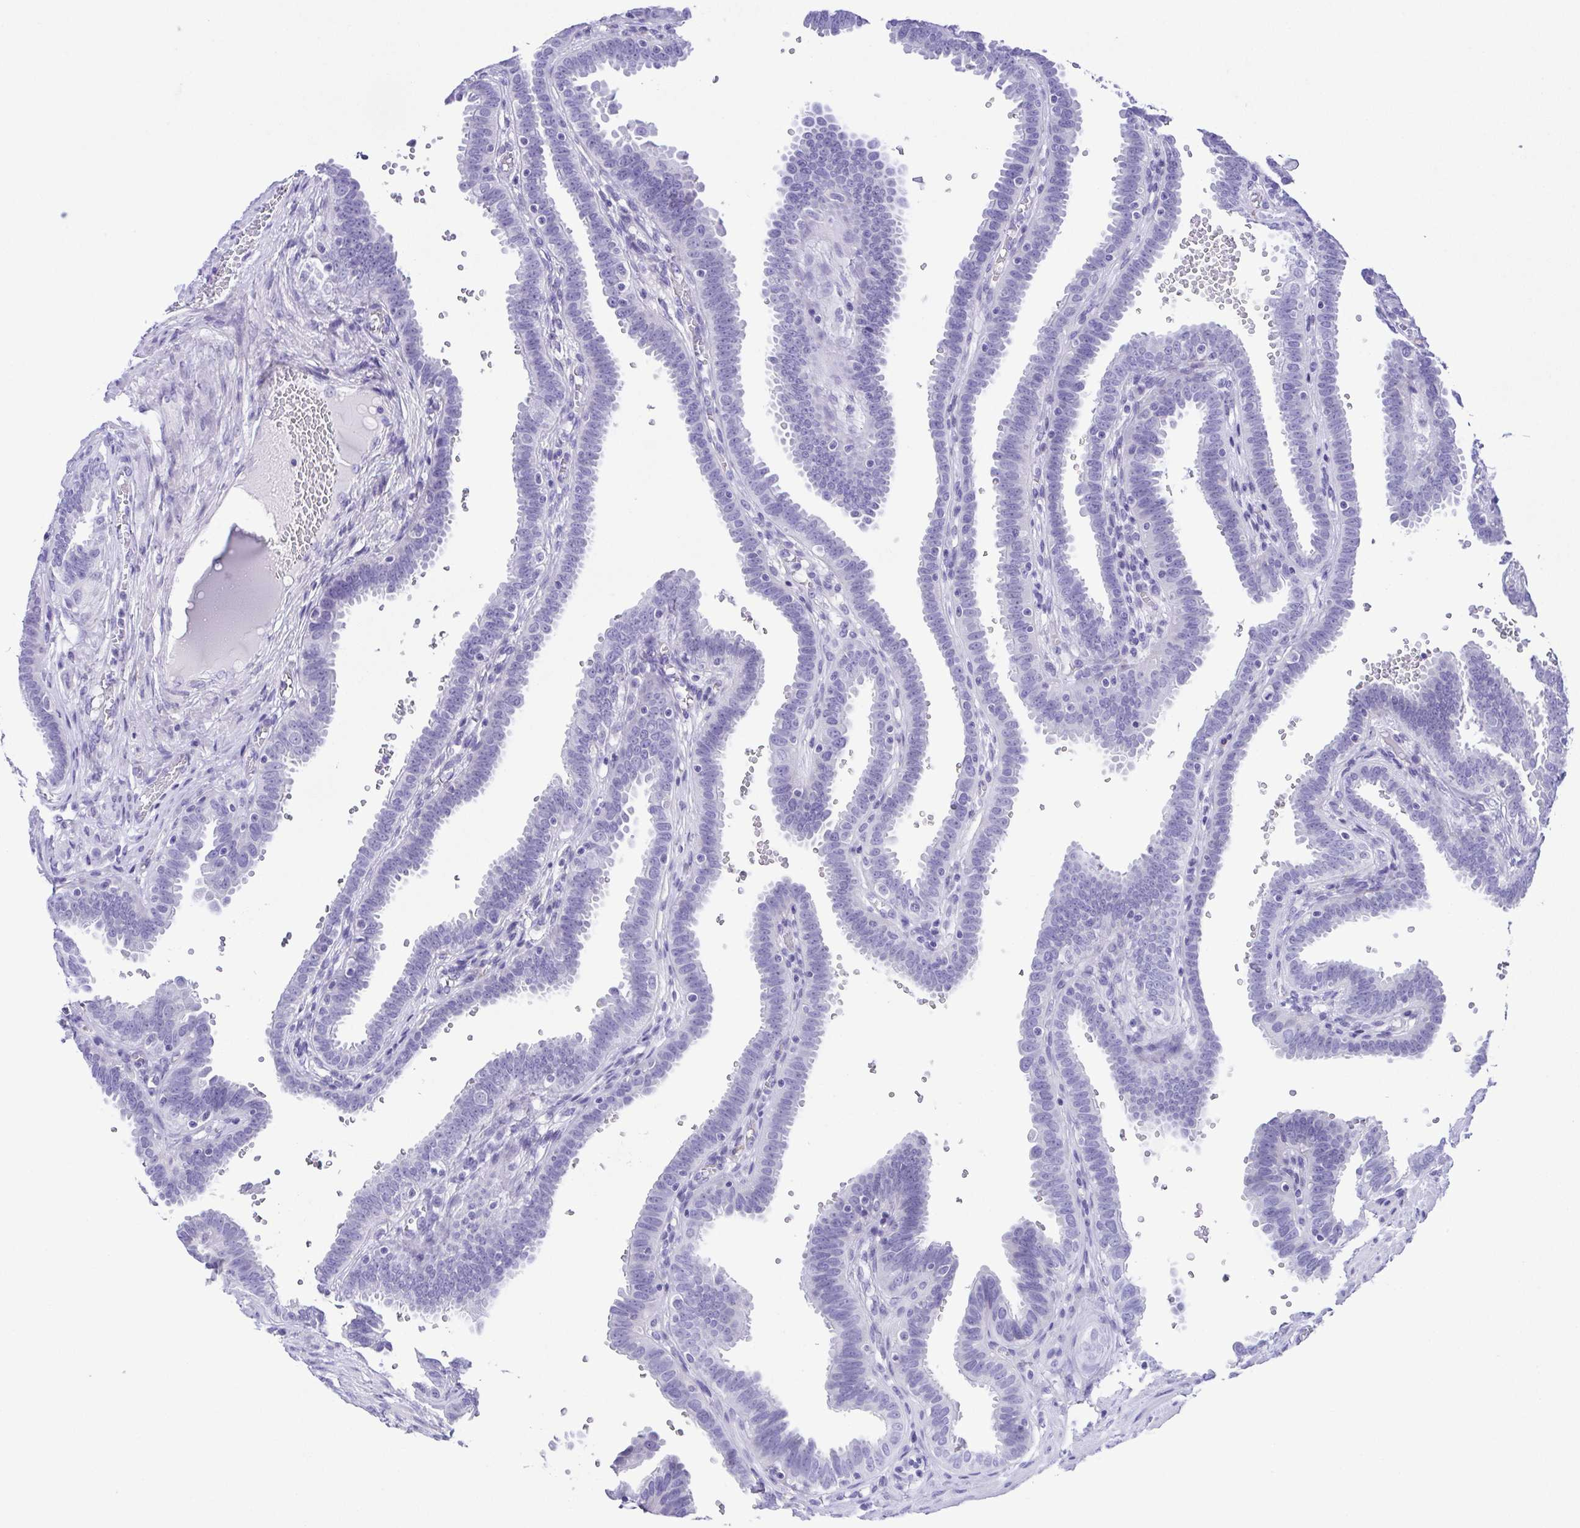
{"staining": {"intensity": "negative", "quantity": "none", "location": "none"}, "tissue": "fallopian tube", "cell_type": "Glandular cells", "image_type": "normal", "snomed": [{"axis": "morphology", "description": "Normal tissue, NOS"}, {"axis": "topography", "description": "Fallopian tube"}], "caption": "A micrograph of fallopian tube stained for a protein shows no brown staining in glandular cells.", "gene": "PAK3", "patient": {"sex": "female", "age": 37}}